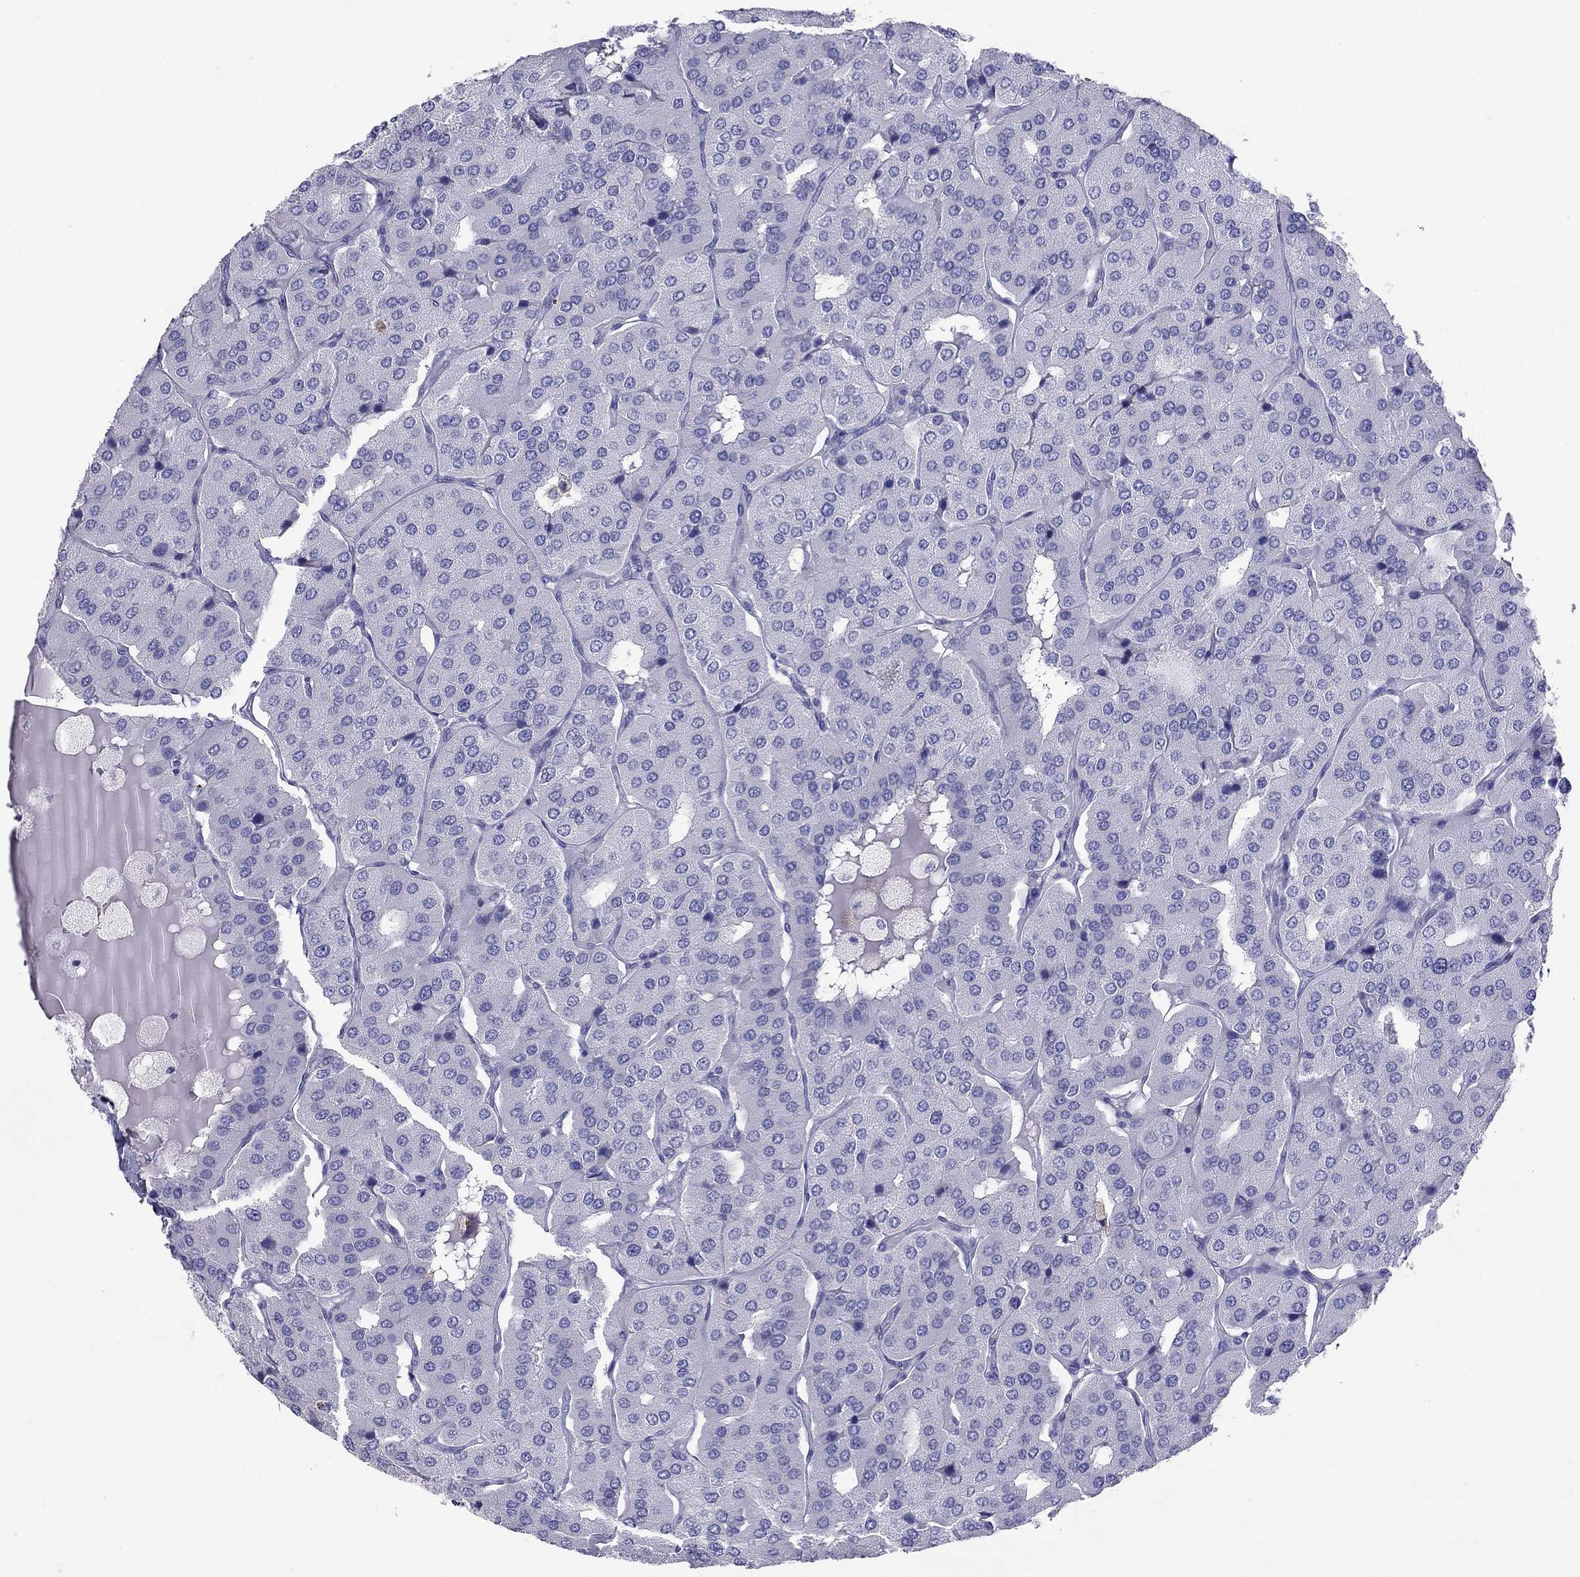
{"staining": {"intensity": "negative", "quantity": "none", "location": "none"}, "tissue": "parathyroid gland", "cell_type": "Glandular cells", "image_type": "normal", "snomed": [{"axis": "morphology", "description": "Normal tissue, NOS"}, {"axis": "morphology", "description": "Adenoma, NOS"}, {"axis": "topography", "description": "Parathyroid gland"}], "caption": "Immunohistochemistry photomicrograph of benign parathyroid gland stained for a protein (brown), which displays no positivity in glandular cells.", "gene": "HLA", "patient": {"sex": "female", "age": 86}}